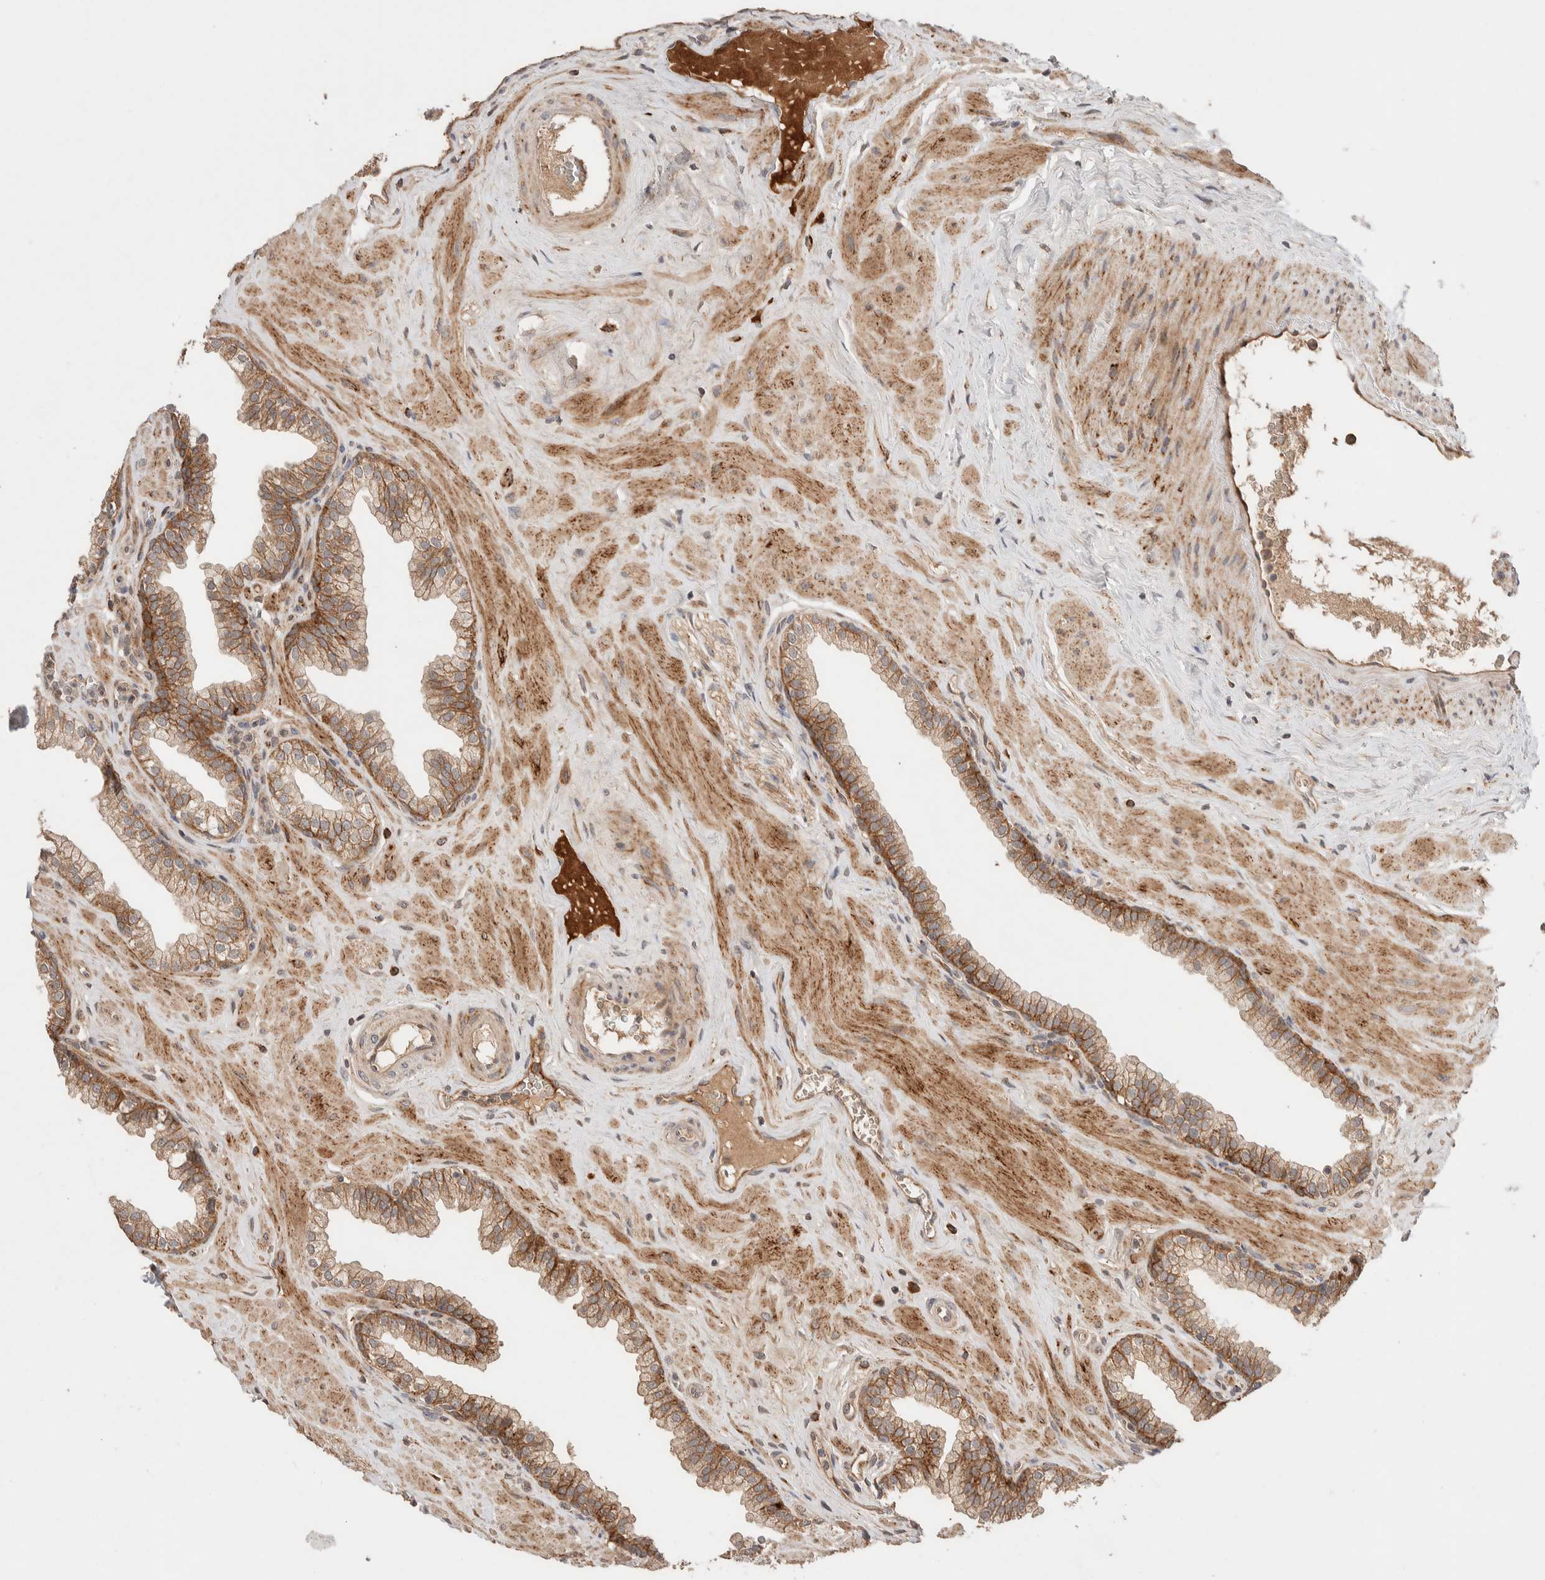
{"staining": {"intensity": "moderate", "quantity": ">75%", "location": "cytoplasmic/membranous"}, "tissue": "prostate", "cell_type": "Glandular cells", "image_type": "normal", "snomed": [{"axis": "morphology", "description": "Normal tissue, NOS"}, {"axis": "morphology", "description": "Urothelial carcinoma, Low grade"}, {"axis": "topography", "description": "Urinary bladder"}, {"axis": "topography", "description": "Prostate"}], "caption": "This image demonstrates IHC staining of unremarkable prostate, with medium moderate cytoplasmic/membranous expression in about >75% of glandular cells.", "gene": "CASK", "patient": {"sex": "male", "age": 60}}